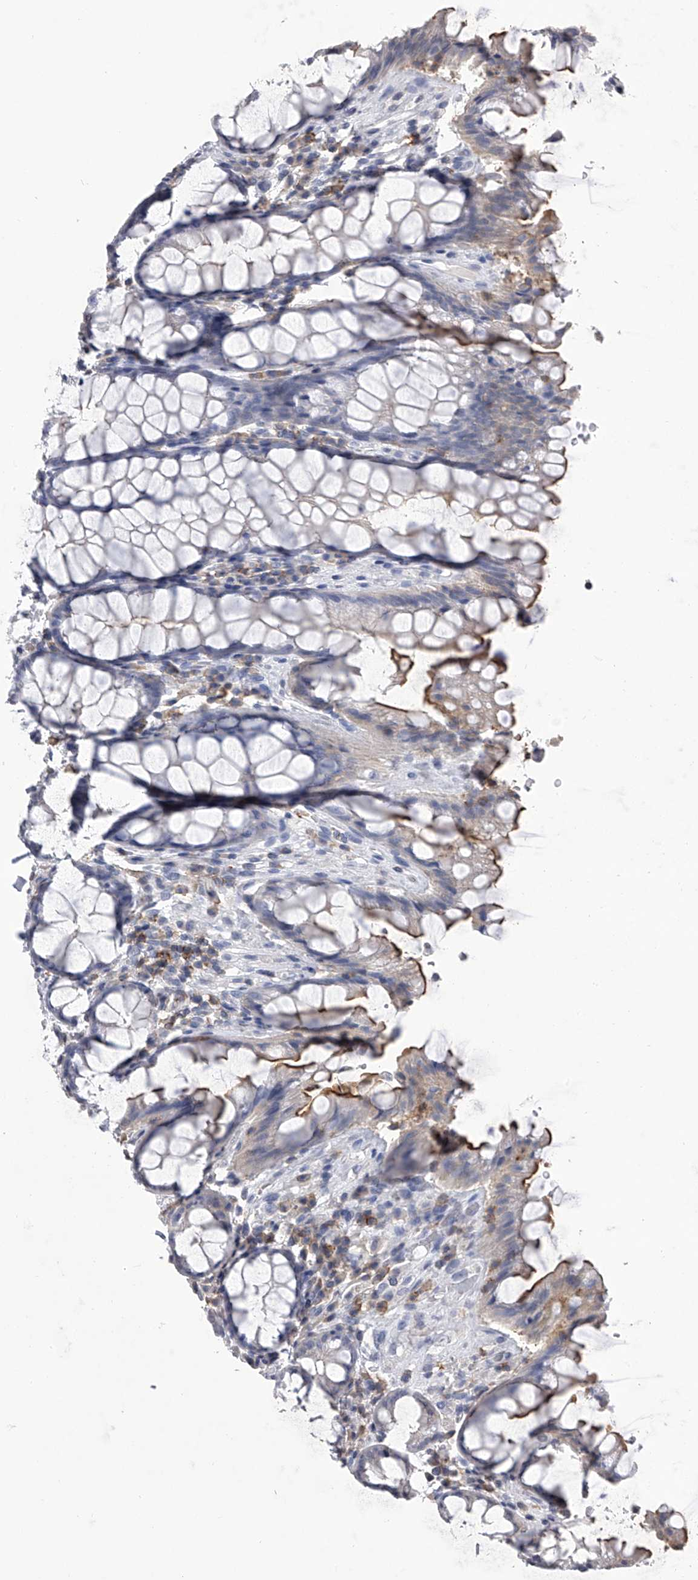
{"staining": {"intensity": "strong", "quantity": "<25%", "location": "cytoplasmic/membranous"}, "tissue": "rectum", "cell_type": "Glandular cells", "image_type": "normal", "snomed": [{"axis": "morphology", "description": "Normal tissue, NOS"}, {"axis": "topography", "description": "Rectum"}], "caption": "This is a photomicrograph of IHC staining of normal rectum, which shows strong expression in the cytoplasmic/membranous of glandular cells.", "gene": "TASP1", "patient": {"sex": "male", "age": 64}}